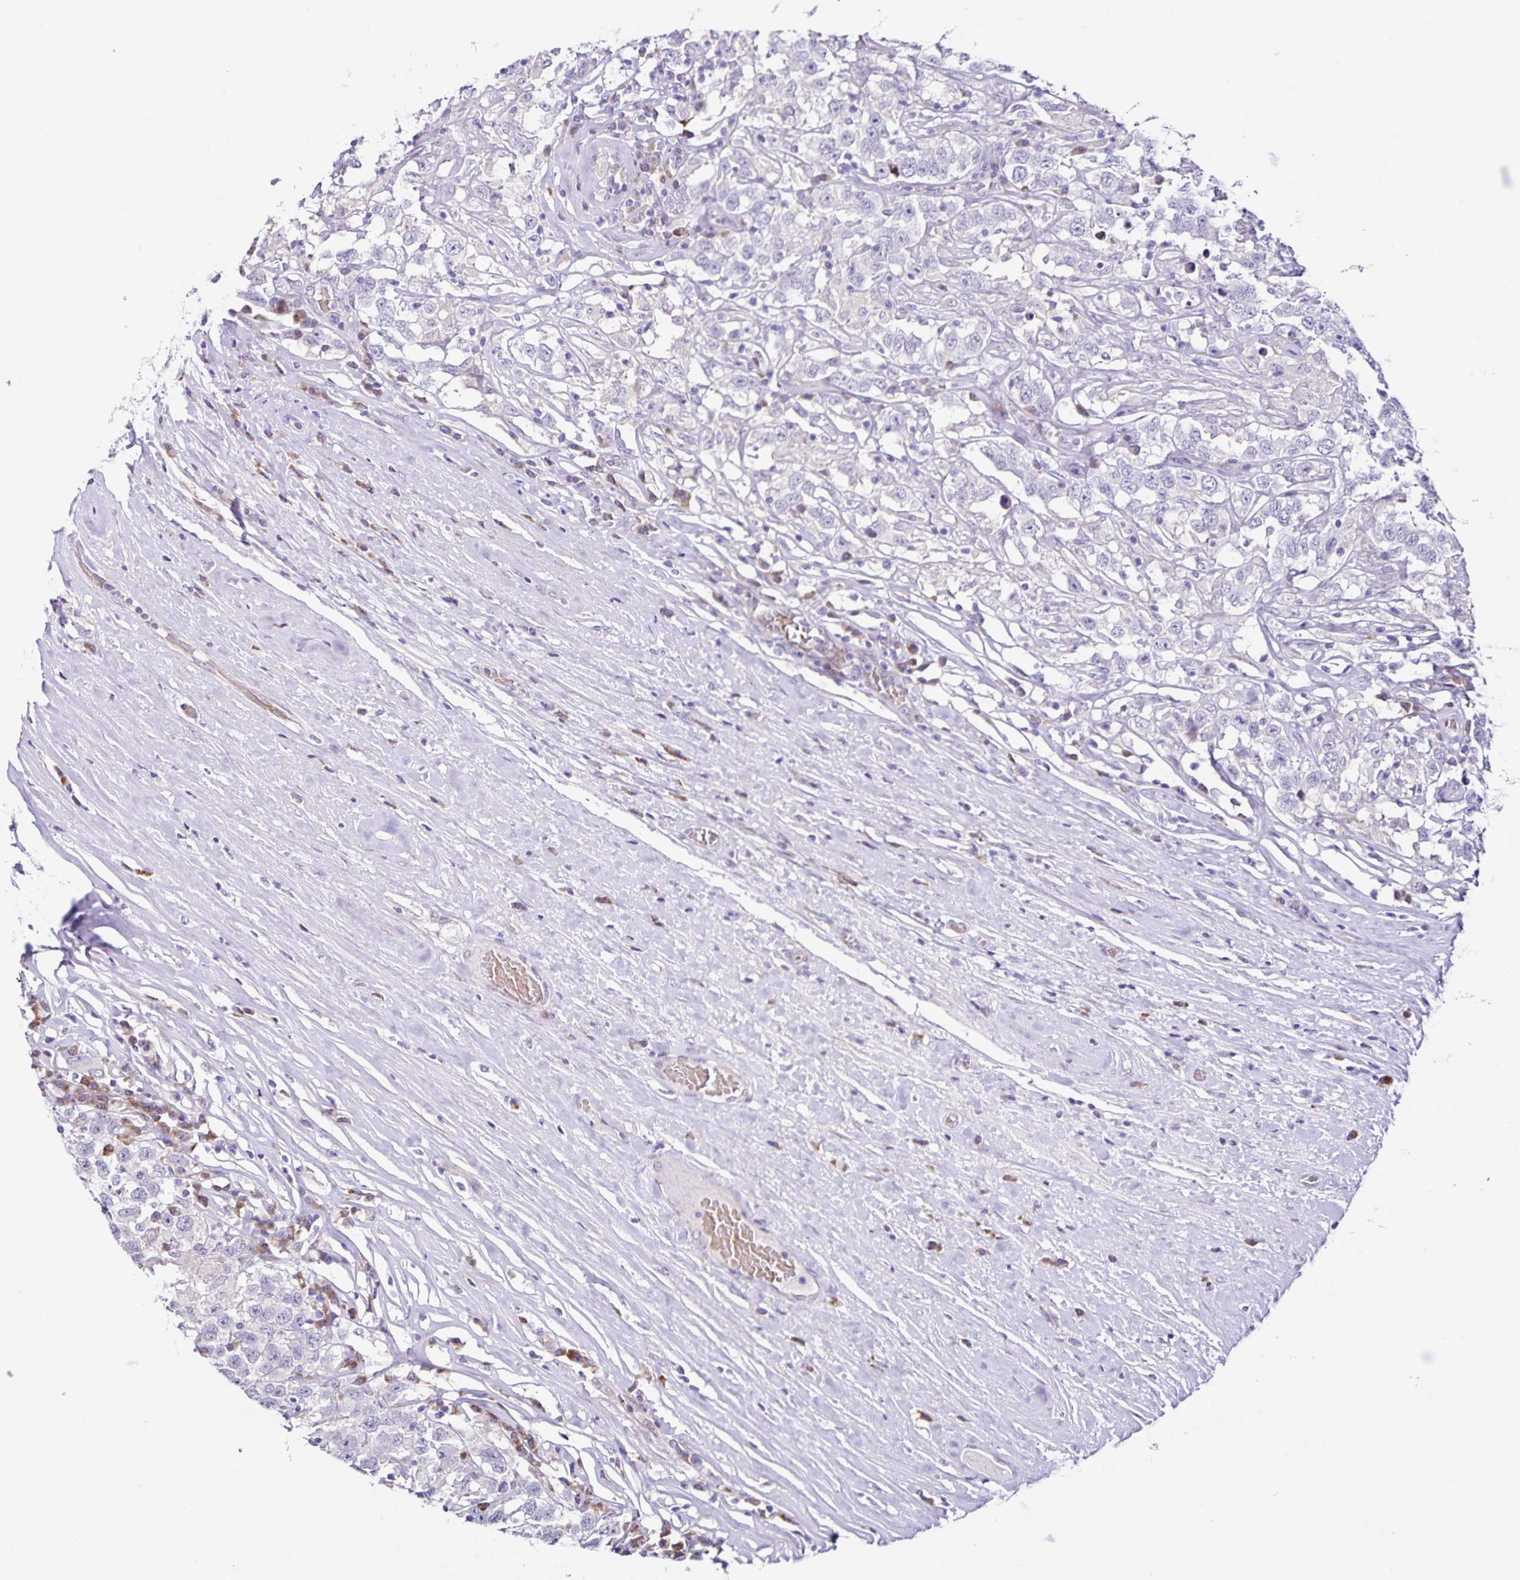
{"staining": {"intensity": "negative", "quantity": "none", "location": "none"}, "tissue": "testis cancer", "cell_type": "Tumor cells", "image_type": "cancer", "snomed": [{"axis": "morphology", "description": "Seminoma, NOS"}, {"axis": "topography", "description": "Testis"}], "caption": "Tumor cells are negative for protein expression in human testis cancer (seminoma).", "gene": "RNFT2", "patient": {"sex": "male", "age": 41}}